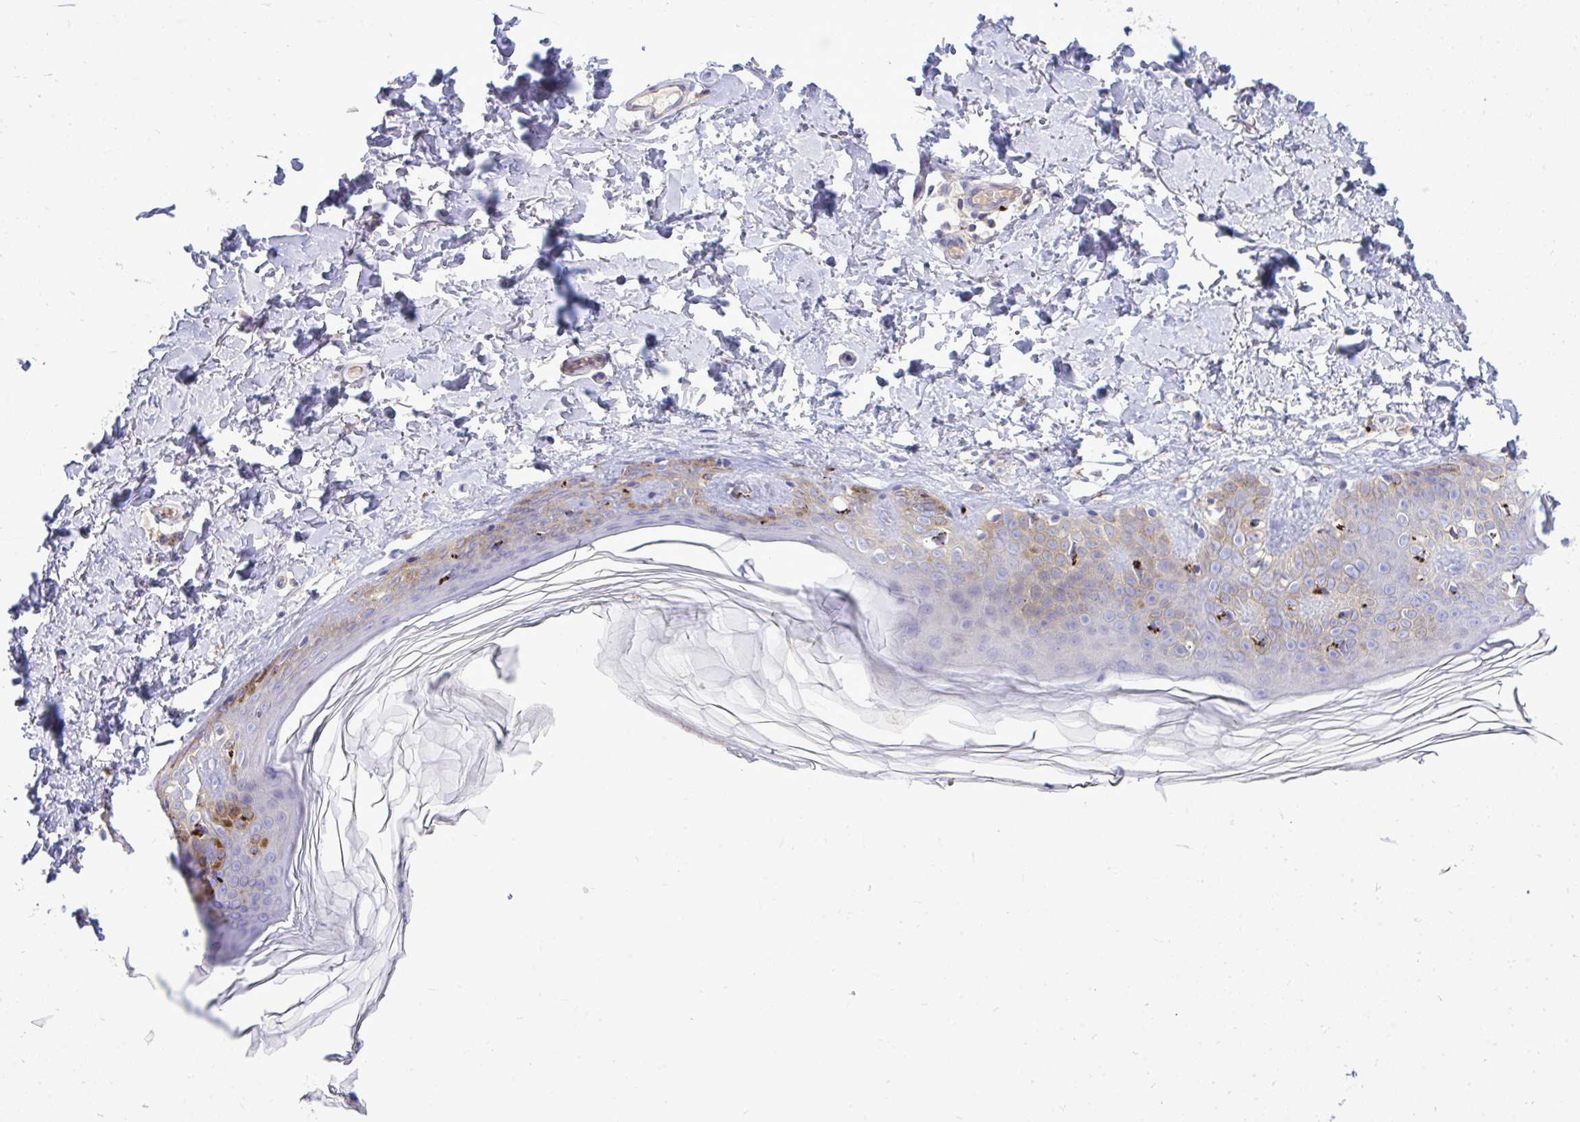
{"staining": {"intensity": "negative", "quantity": "none", "location": "none"}, "tissue": "skin", "cell_type": "Fibroblasts", "image_type": "normal", "snomed": [{"axis": "morphology", "description": "Normal tissue, NOS"}, {"axis": "topography", "description": "Skin"}, {"axis": "topography", "description": "Peripheral nerve tissue"}], "caption": "The micrograph reveals no staining of fibroblasts in benign skin.", "gene": "TP53I11", "patient": {"sex": "female", "age": 45}}